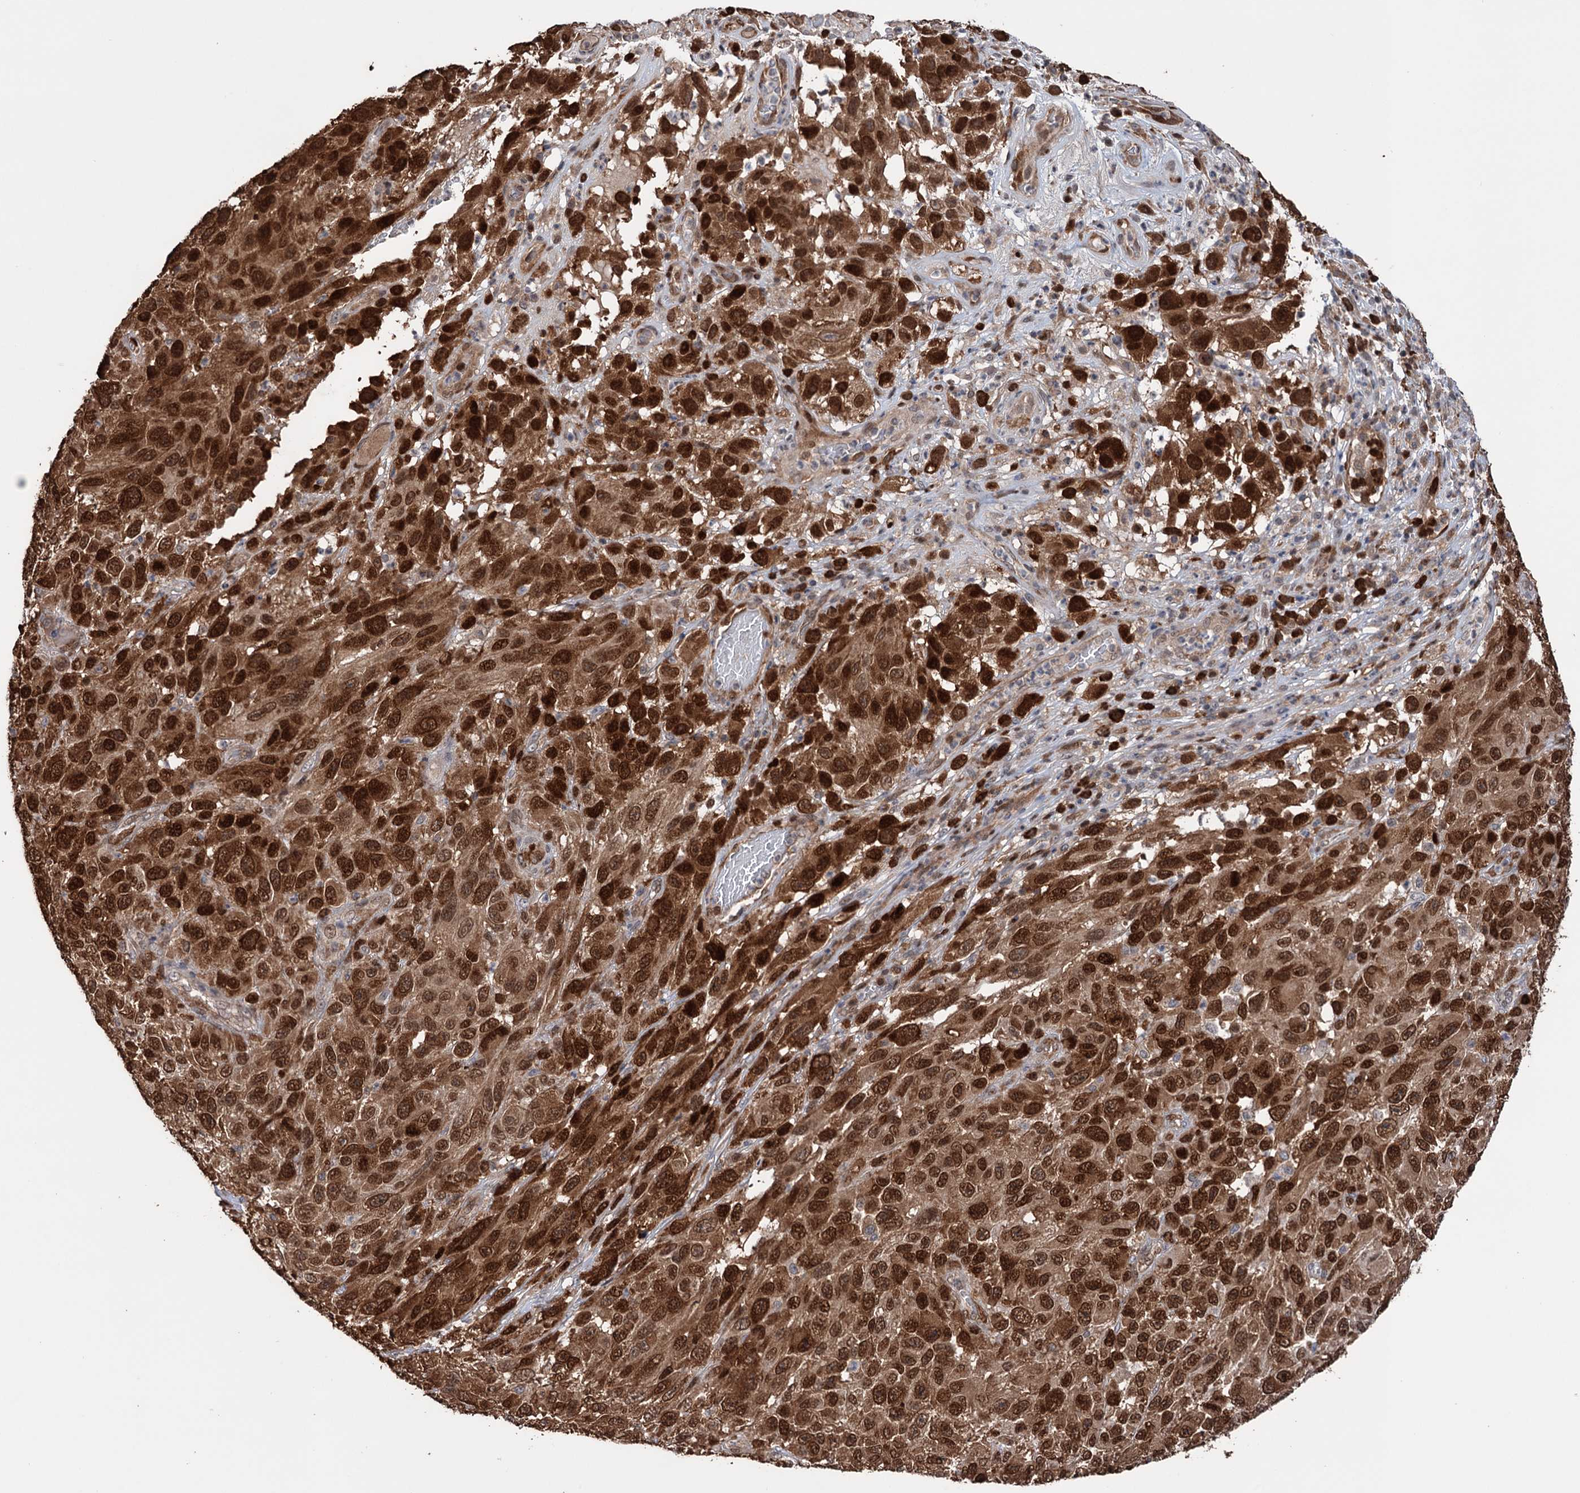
{"staining": {"intensity": "strong", "quantity": ">75%", "location": "cytoplasmic/membranous,nuclear"}, "tissue": "melanoma", "cell_type": "Tumor cells", "image_type": "cancer", "snomed": [{"axis": "morphology", "description": "Malignant melanoma, NOS"}, {"axis": "topography", "description": "Skin"}], "caption": "The micrograph reveals a brown stain indicating the presence of a protein in the cytoplasmic/membranous and nuclear of tumor cells in melanoma.", "gene": "NCAPD2", "patient": {"sex": "female", "age": 96}}